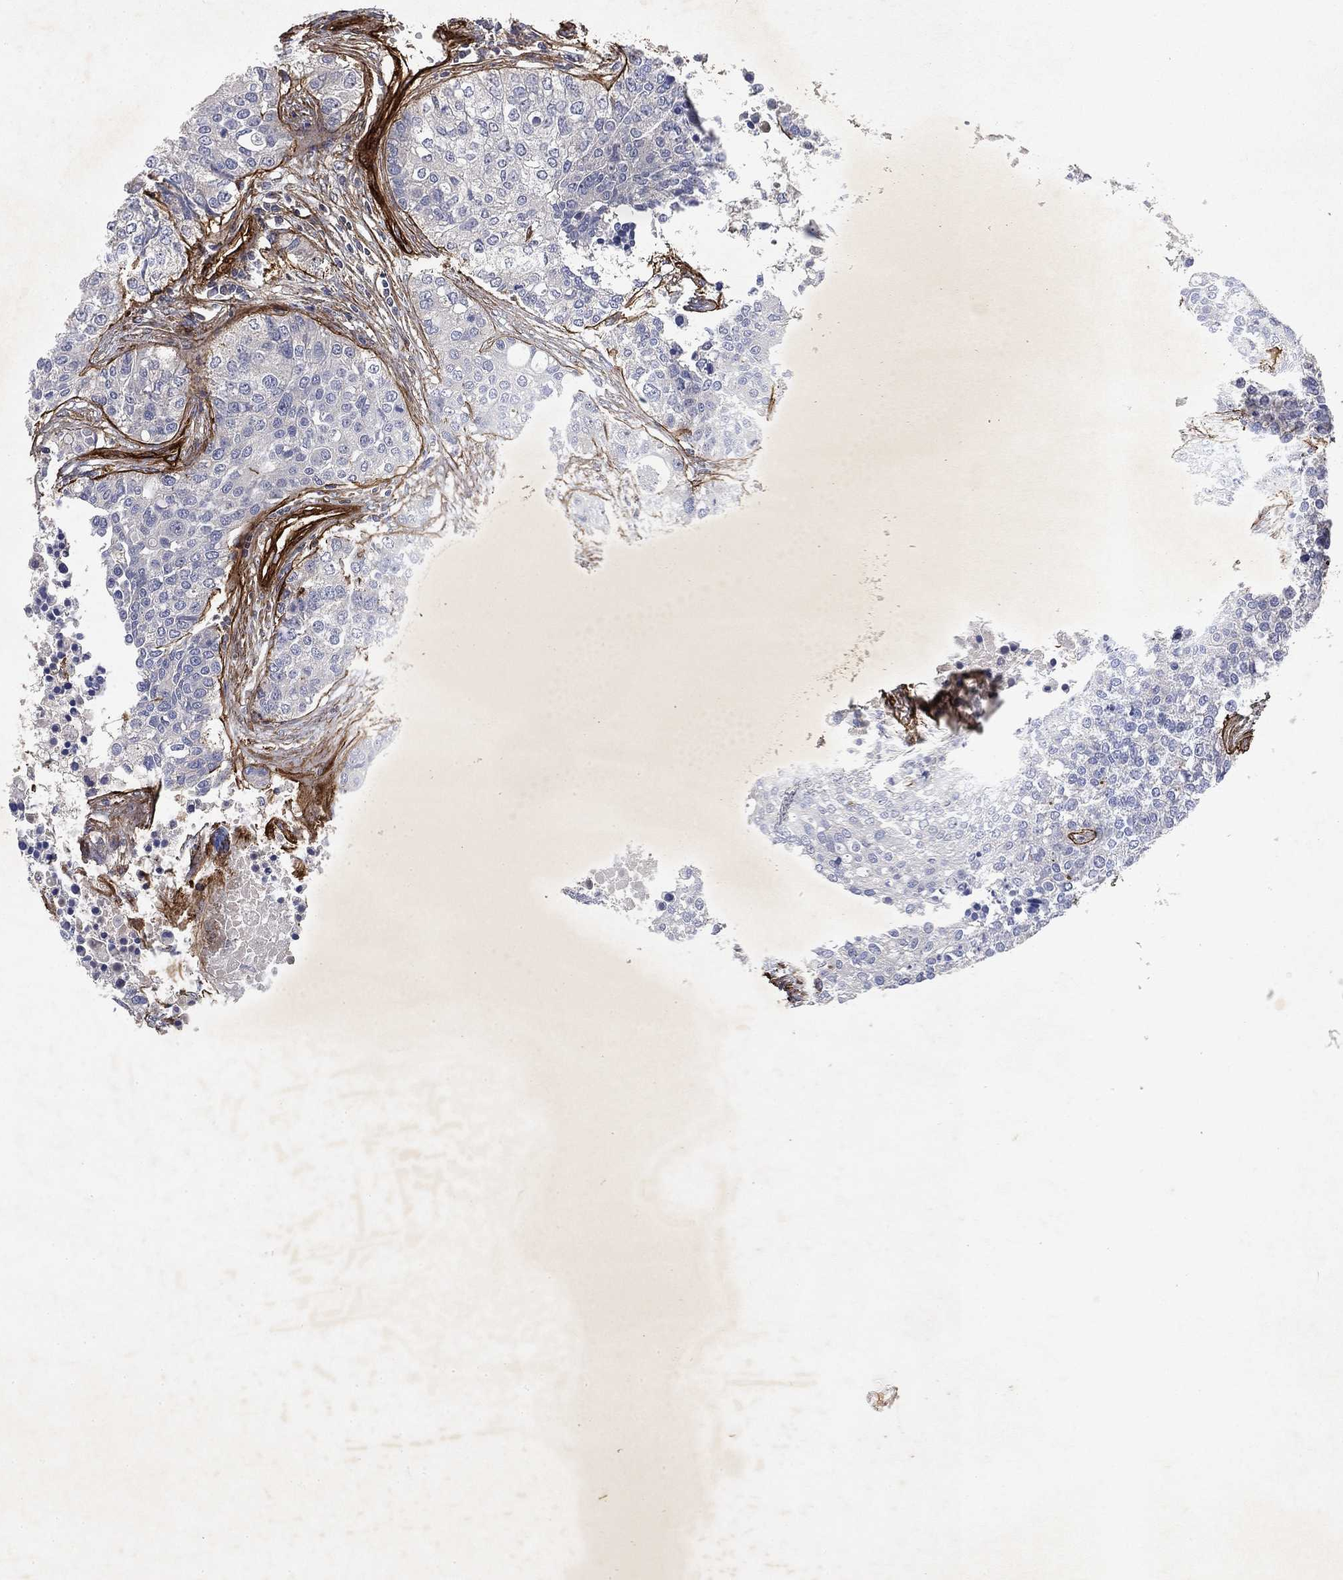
{"staining": {"intensity": "negative", "quantity": "none", "location": "none"}, "tissue": "carcinoid", "cell_type": "Tumor cells", "image_type": "cancer", "snomed": [{"axis": "morphology", "description": "Carcinoid, malignant, NOS"}, {"axis": "topography", "description": "Colon"}], "caption": "A micrograph of carcinoid (malignant) stained for a protein shows no brown staining in tumor cells.", "gene": "COL4A2", "patient": {"sex": "male", "age": 81}}